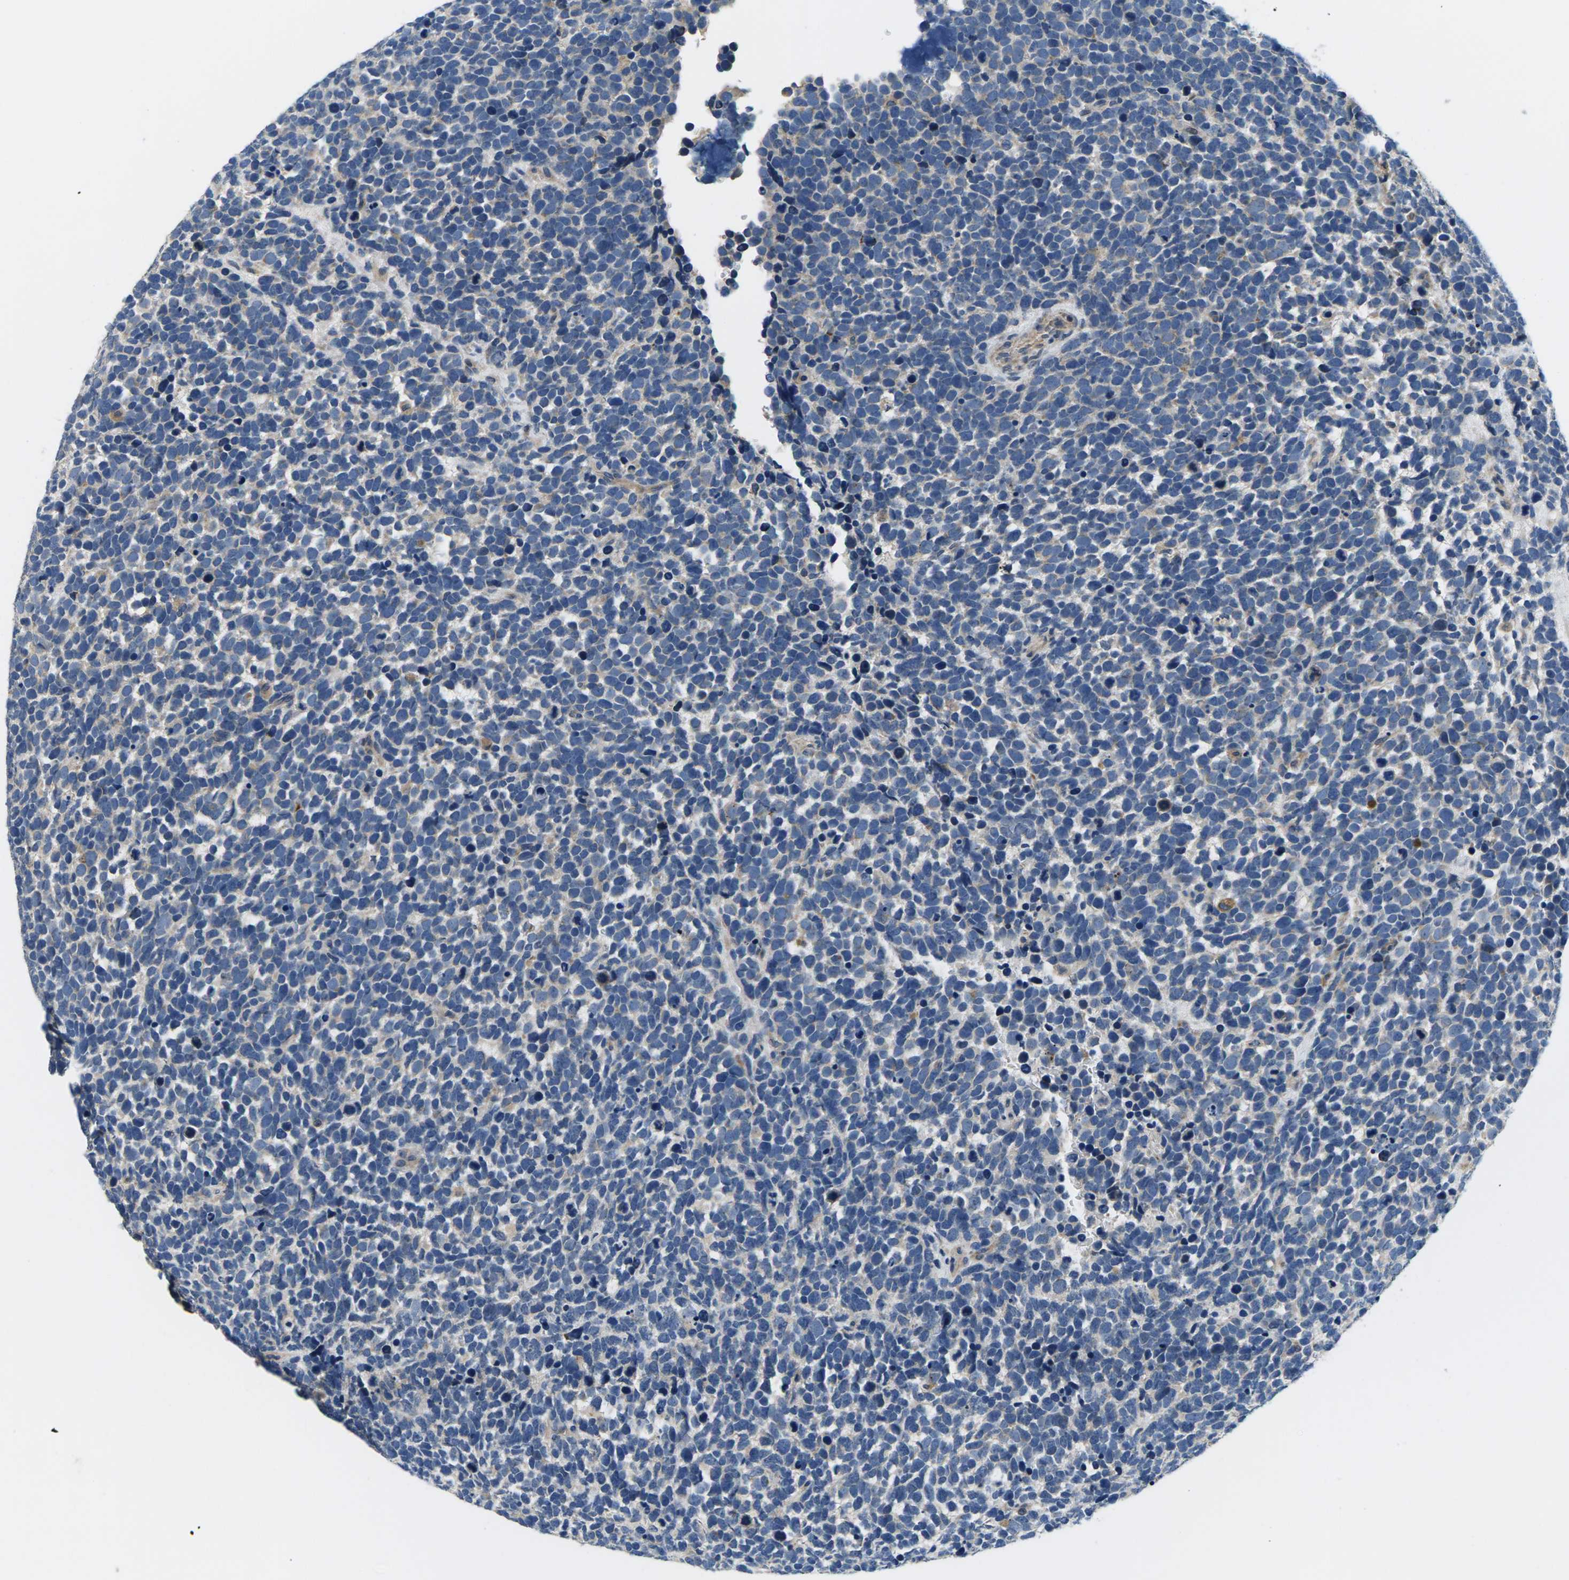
{"staining": {"intensity": "negative", "quantity": "none", "location": "none"}, "tissue": "urothelial cancer", "cell_type": "Tumor cells", "image_type": "cancer", "snomed": [{"axis": "morphology", "description": "Urothelial carcinoma, High grade"}, {"axis": "topography", "description": "Urinary bladder"}], "caption": "The photomicrograph reveals no staining of tumor cells in urothelial carcinoma (high-grade).", "gene": "ERGIC3", "patient": {"sex": "female", "age": 82}}